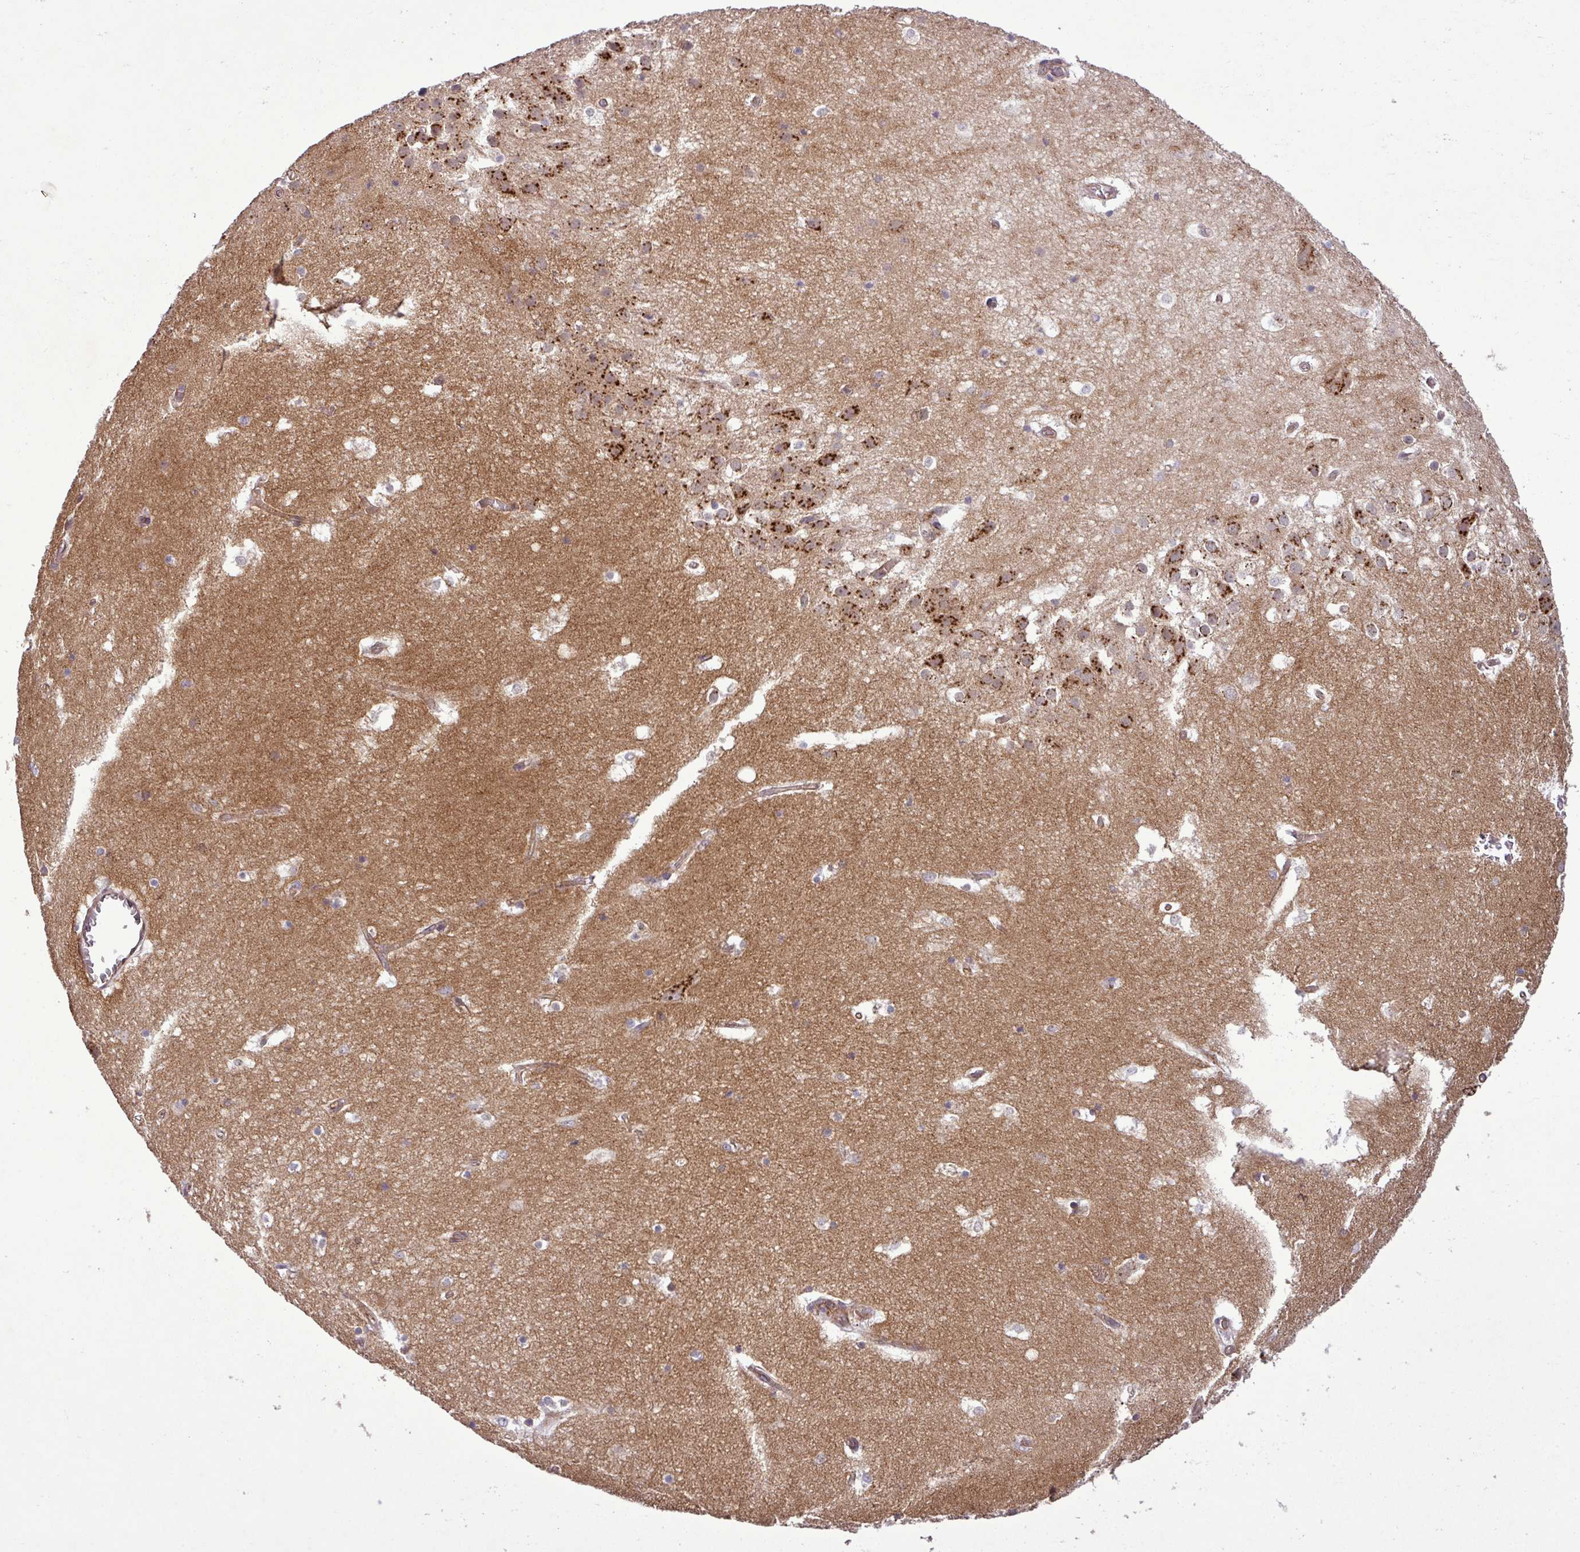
{"staining": {"intensity": "negative", "quantity": "none", "location": "none"}, "tissue": "hippocampus", "cell_type": "Glial cells", "image_type": "normal", "snomed": [{"axis": "morphology", "description": "Normal tissue, NOS"}, {"axis": "topography", "description": "Hippocampus"}], "caption": "Immunohistochemical staining of normal hippocampus reveals no significant staining in glial cells. Nuclei are stained in blue.", "gene": "PCDH1", "patient": {"sex": "female", "age": 52}}